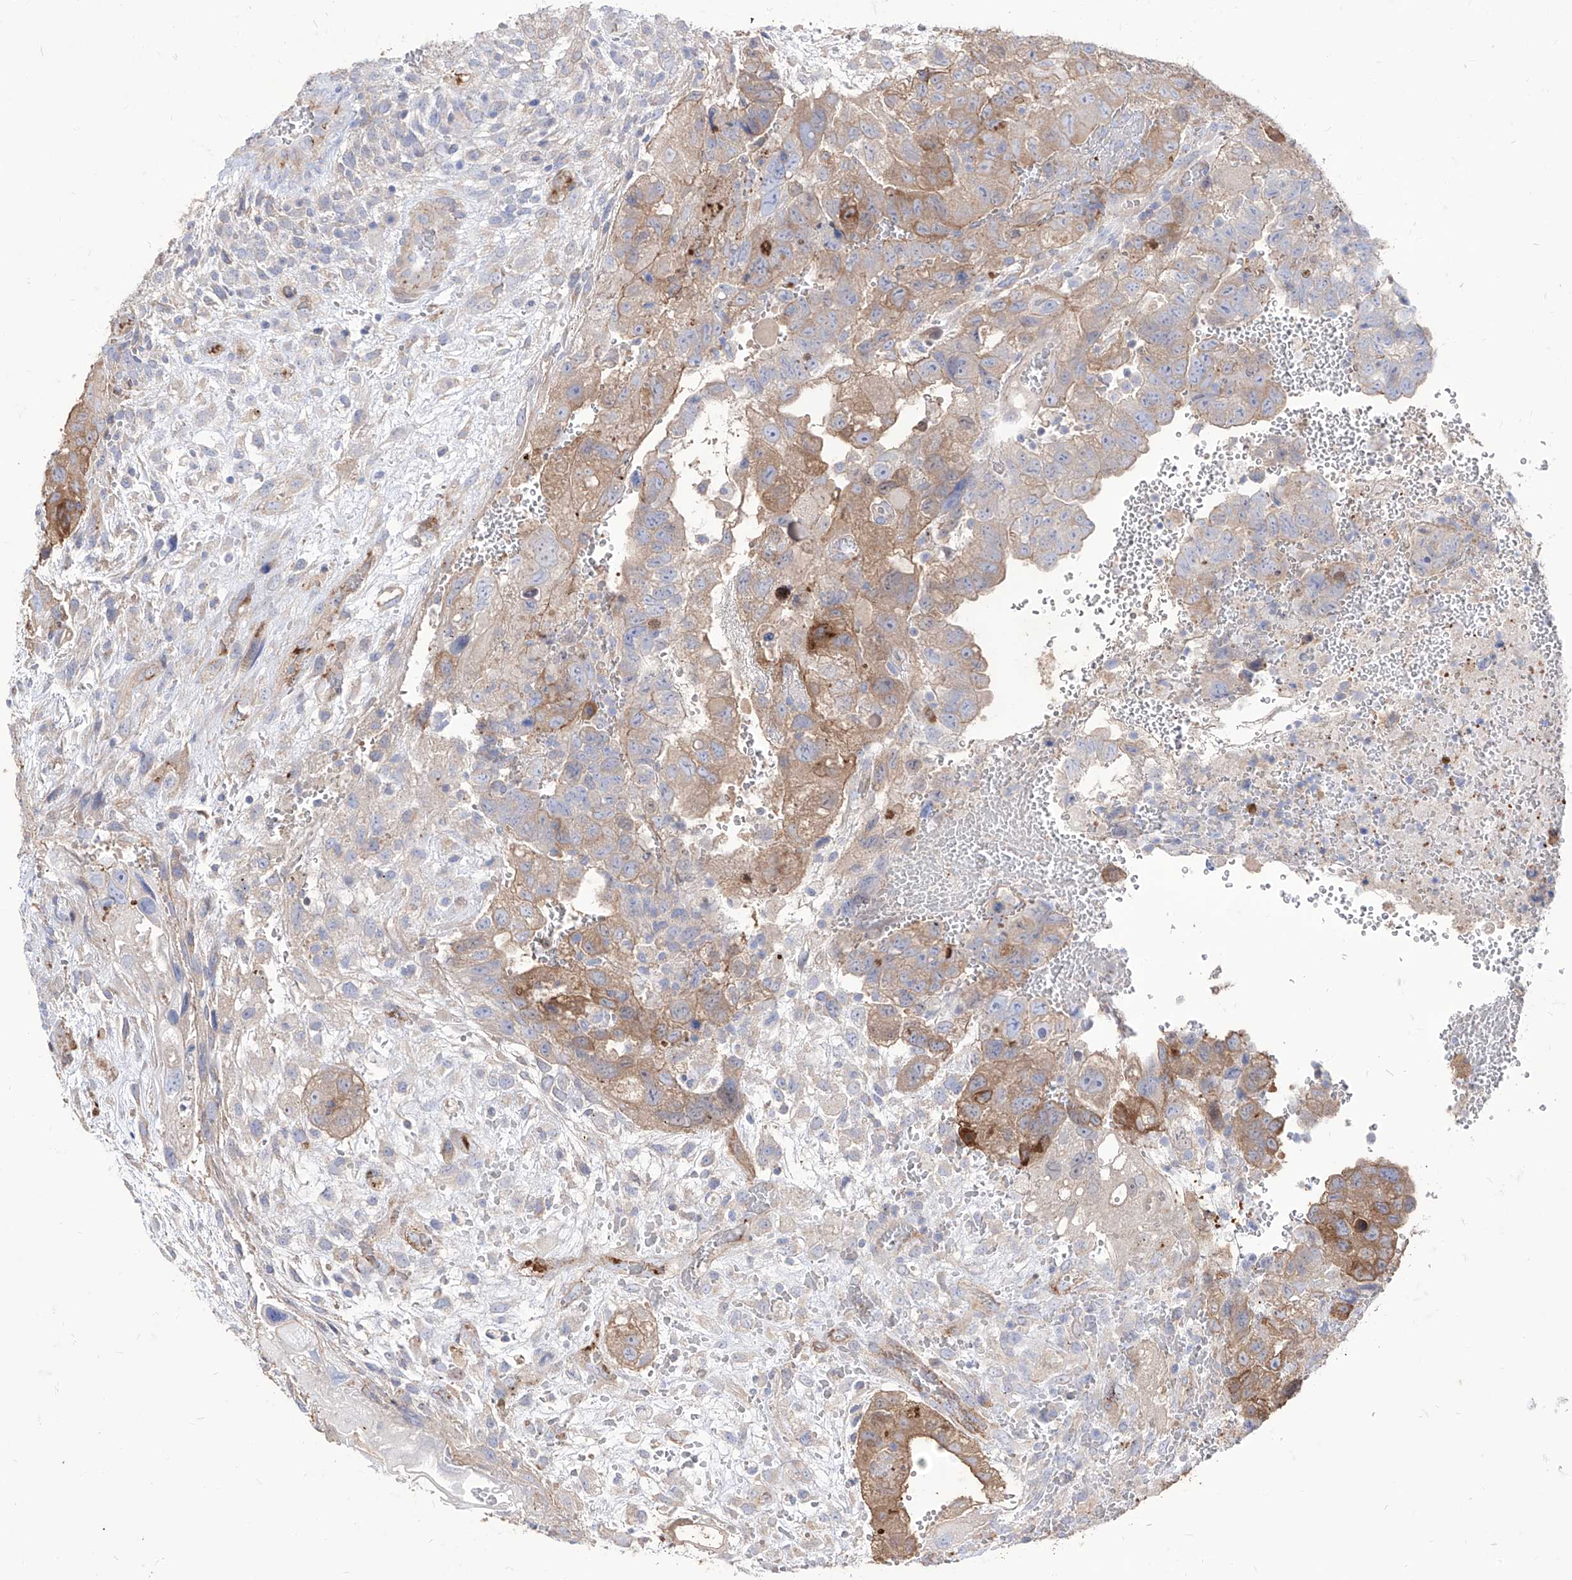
{"staining": {"intensity": "weak", "quantity": ">75%", "location": "cytoplasmic/membranous"}, "tissue": "testis cancer", "cell_type": "Tumor cells", "image_type": "cancer", "snomed": [{"axis": "morphology", "description": "Carcinoma, Embryonal, NOS"}, {"axis": "topography", "description": "Testis"}], "caption": "DAB immunohistochemical staining of testis cancer (embryonal carcinoma) shows weak cytoplasmic/membranous protein staining in approximately >75% of tumor cells.", "gene": "C1orf74", "patient": {"sex": "male", "age": 37}}